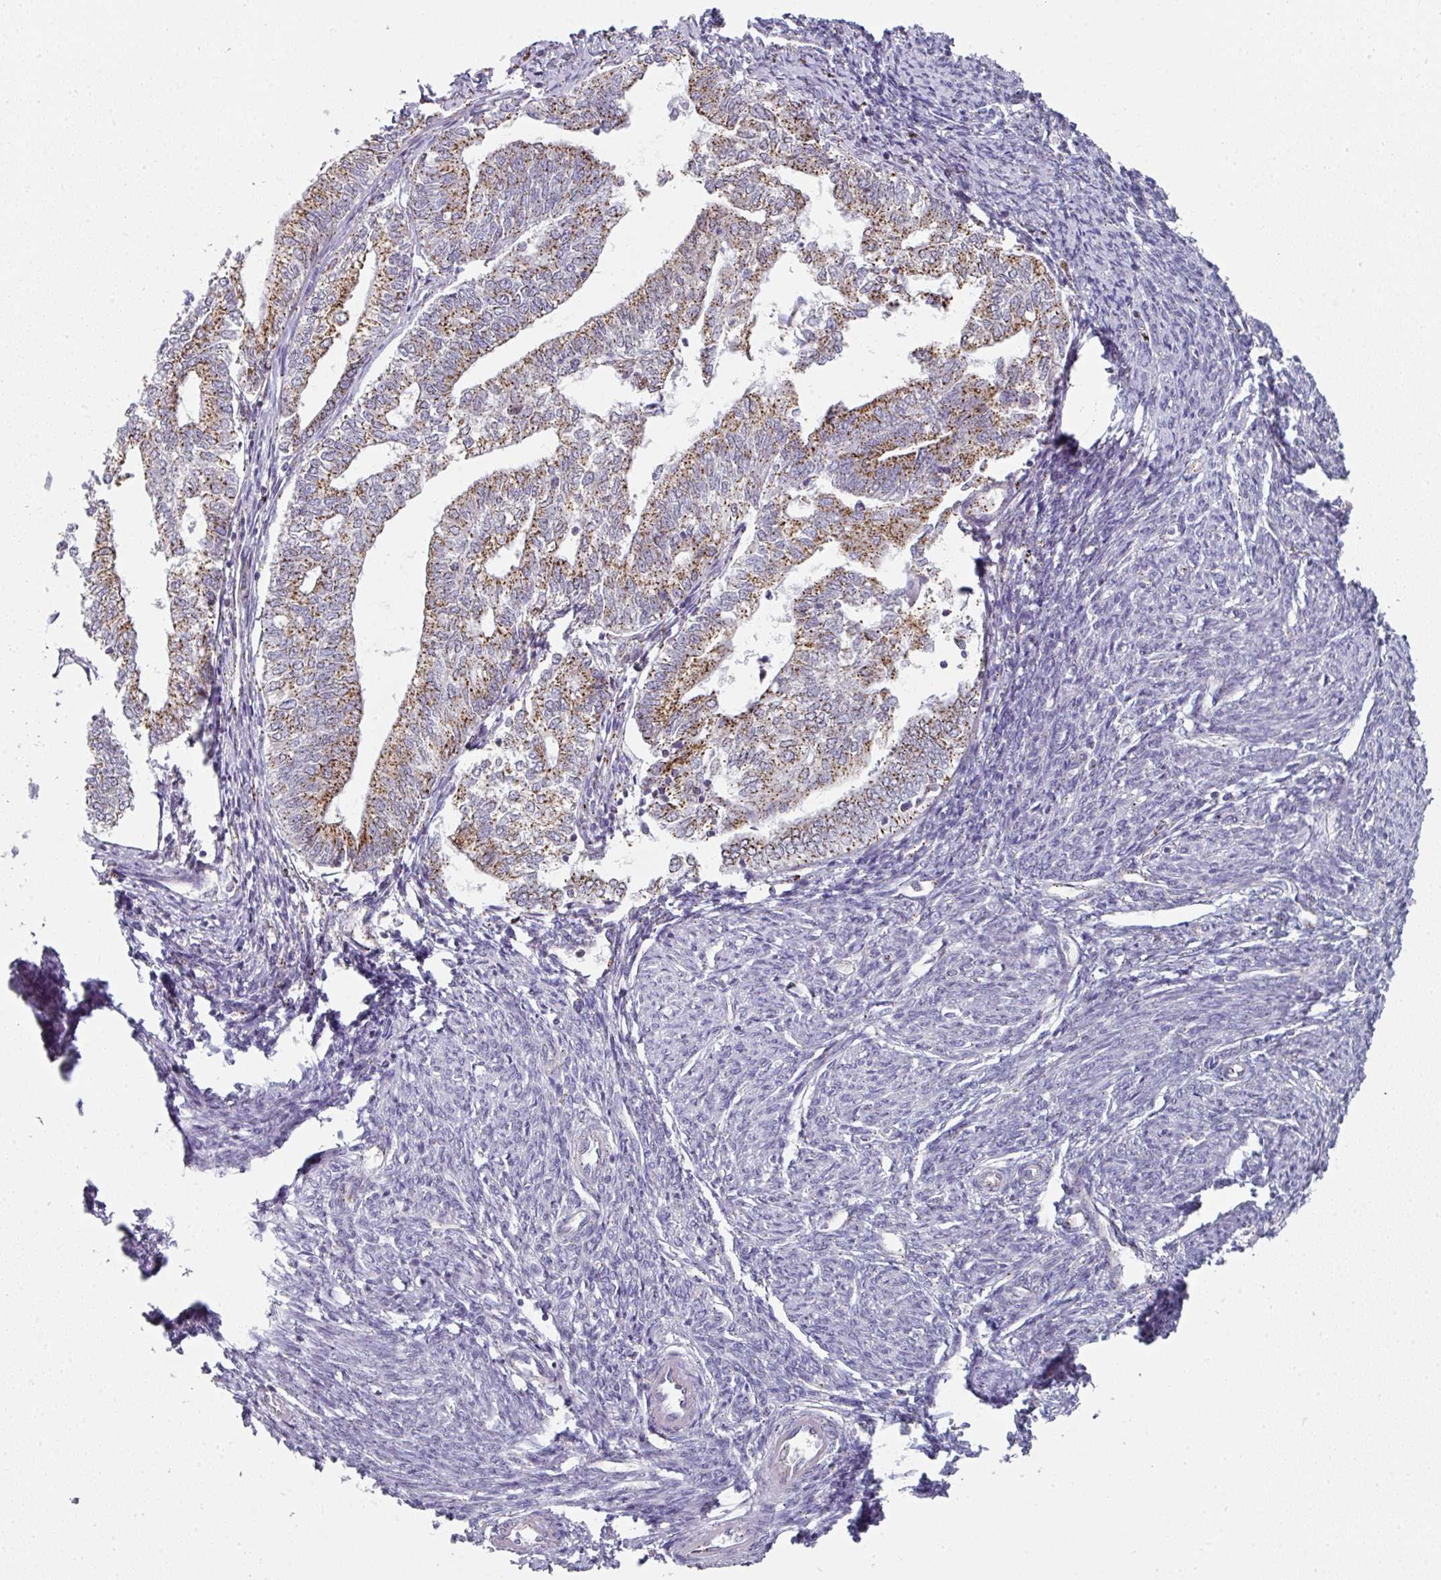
{"staining": {"intensity": "negative", "quantity": "none", "location": "none"}, "tissue": "smooth muscle", "cell_type": "Smooth muscle cells", "image_type": "normal", "snomed": [{"axis": "morphology", "description": "Normal tissue, NOS"}, {"axis": "topography", "description": "Smooth muscle"}, {"axis": "topography", "description": "Fallopian tube"}], "caption": "Smooth muscle cells are negative for protein expression in normal human smooth muscle. Brightfield microscopy of immunohistochemistry (IHC) stained with DAB (brown) and hematoxylin (blue), captured at high magnification.", "gene": "CCDC85B", "patient": {"sex": "female", "age": 59}}